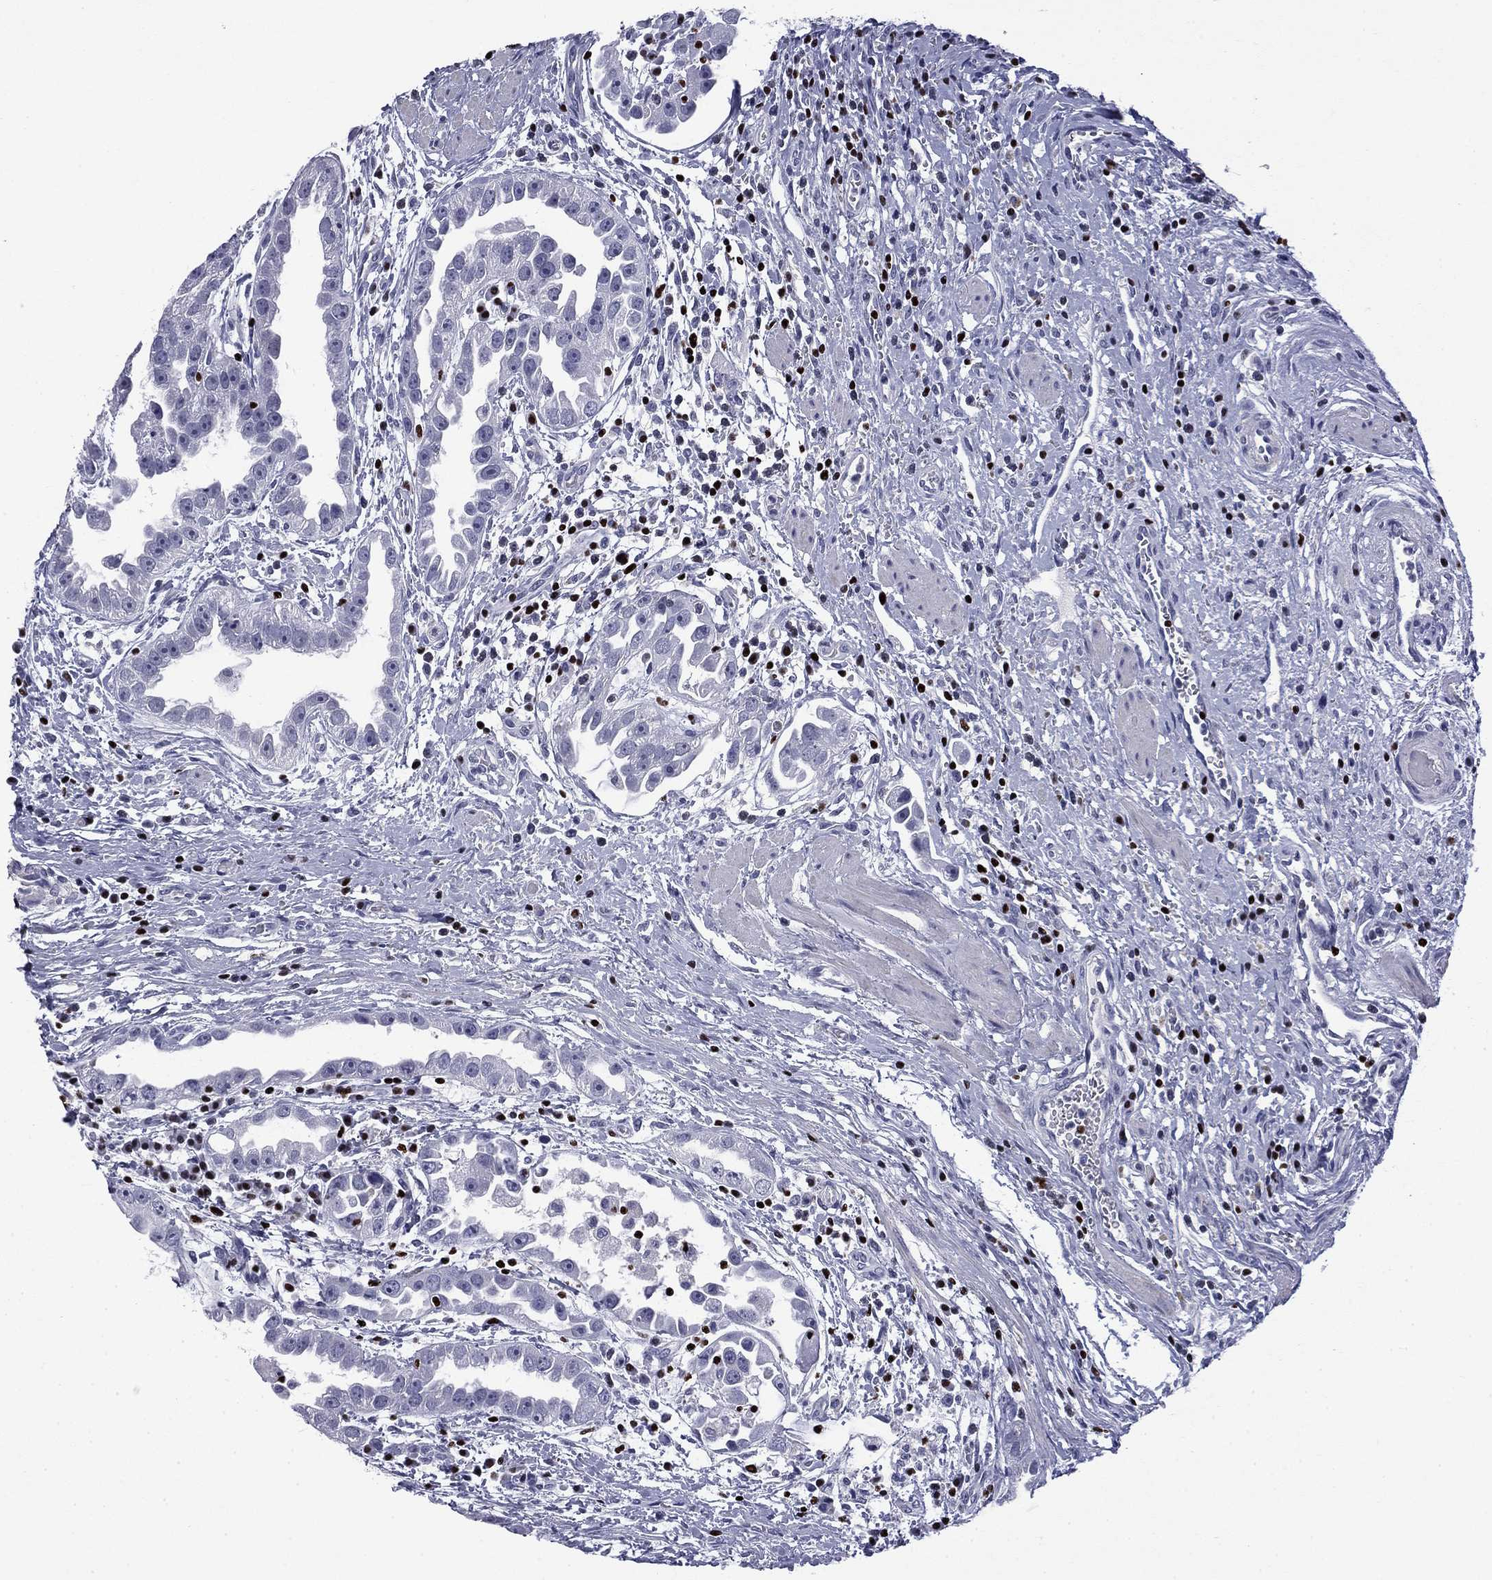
{"staining": {"intensity": "negative", "quantity": "none", "location": "none"}, "tissue": "urothelial cancer", "cell_type": "Tumor cells", "image_type": "cancer", "snomed": [{"axis": "morphology", "description": "Urothelial carcinoma, High grade"}, {"axis": "topography", "description": "Urinary bladder"}], "caption": "Immunohistochemistry micrograph of human high-grade urothelial carcinoma stained for a protein (brown), which exhibits no staining in tumor cells.", "gene": "IKZF3", "patient": {"sex": "female", "age": 41}}